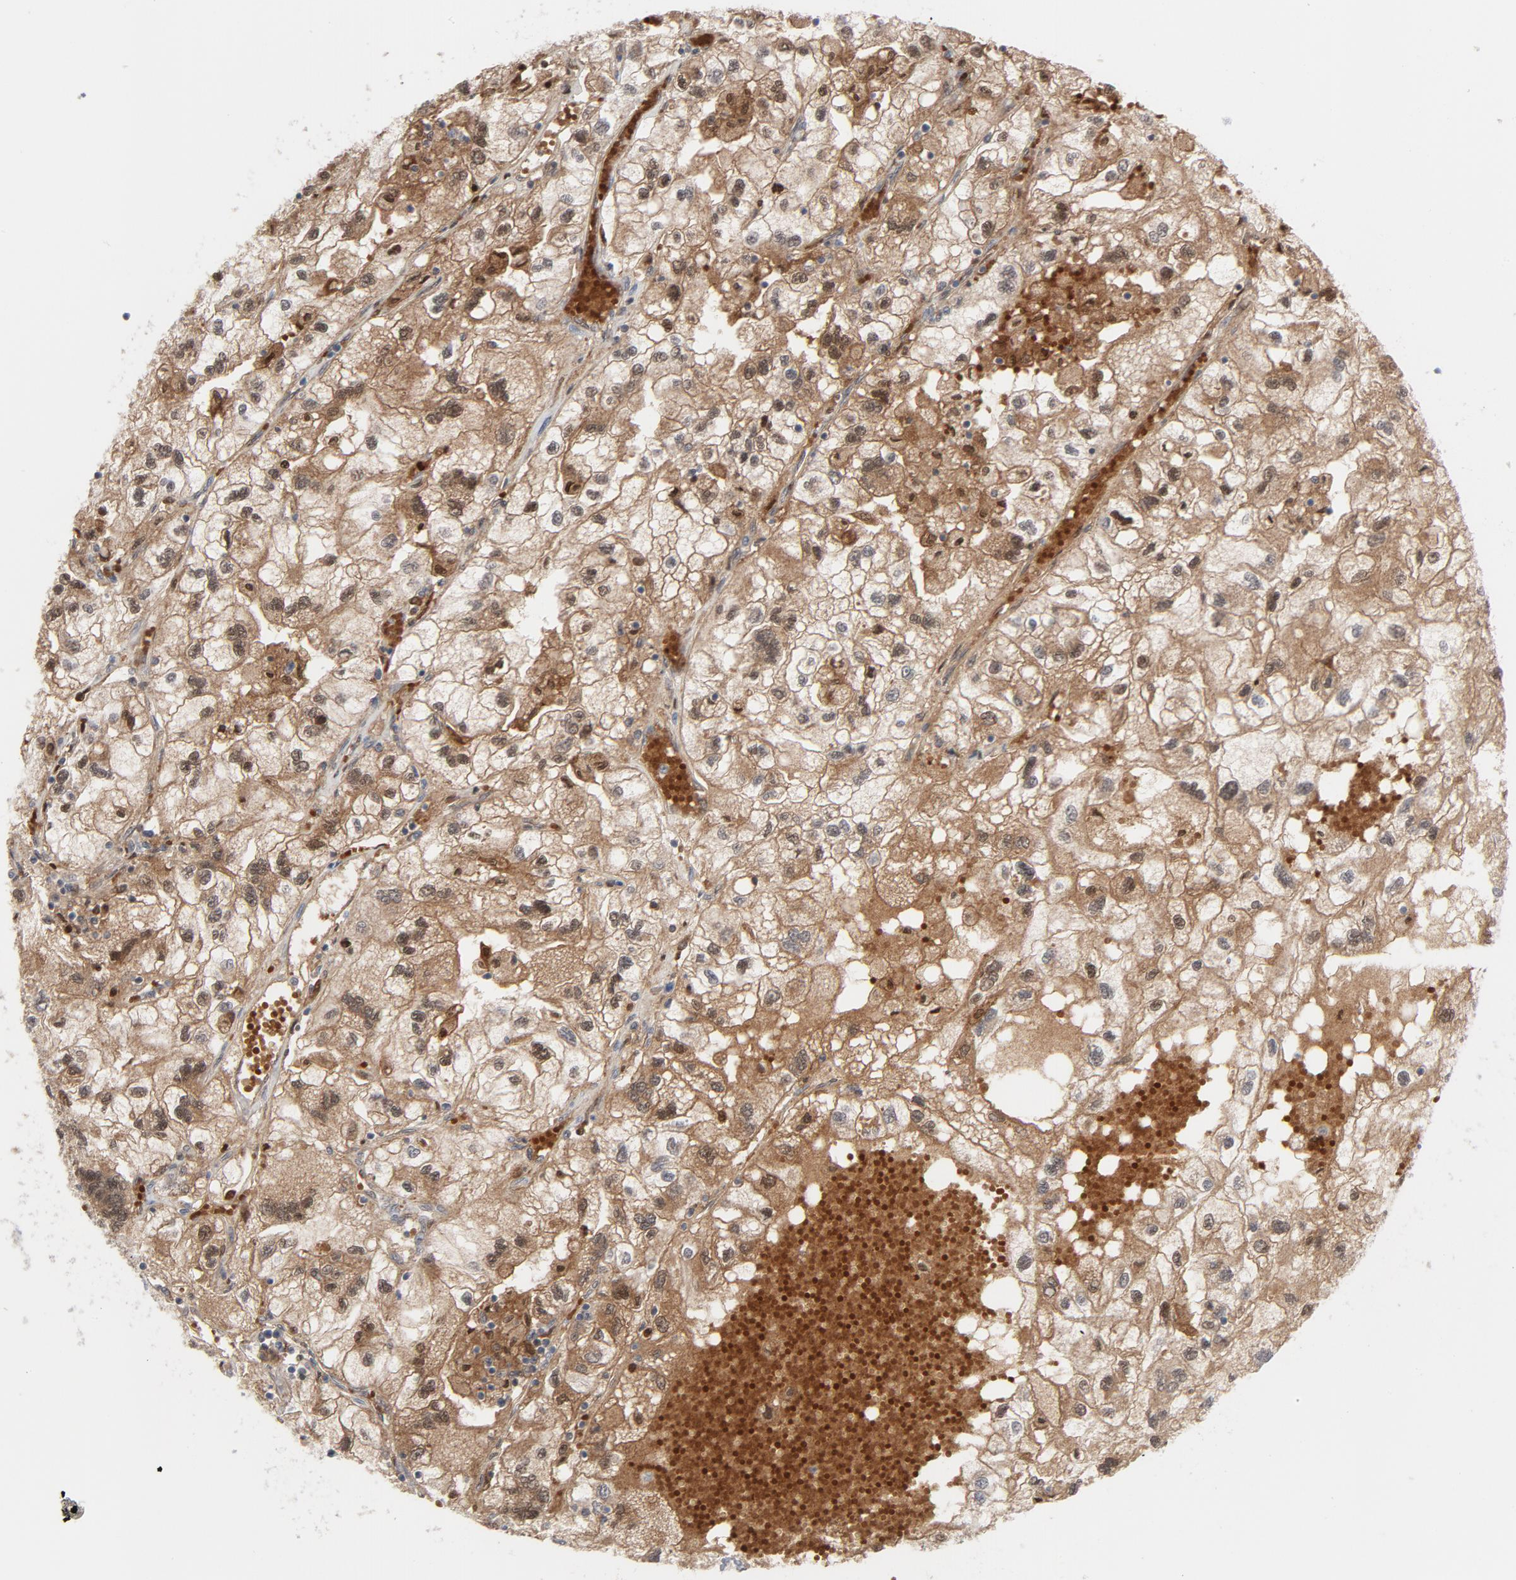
{"staining": {"intensity": "moderate", "quantity": ">75%", "location": "cytoplasmic/membranous"}, "tissue": "renal cancer", "cell_type": "Tumor cells", "image_type": "cancer", "snomed": [{"axis": "morphology", "description": "Normal tissue, NOS"}, {"axis": "morphology", "description": "Adenocarcinoma, NOS"}, {"axis": "topography", "description": "Kidney"}], "caption": "Protein positivity by immunohistochemistry reveals moderate cytoplasmic/membranous positivity in approximately >75% of tumor cells in renal cancer. The protein of interest is shown in brown color, while the nuclei are stained blue.", "gene": "PRDX1", "patient": {"sex": "male", "age": 71}}